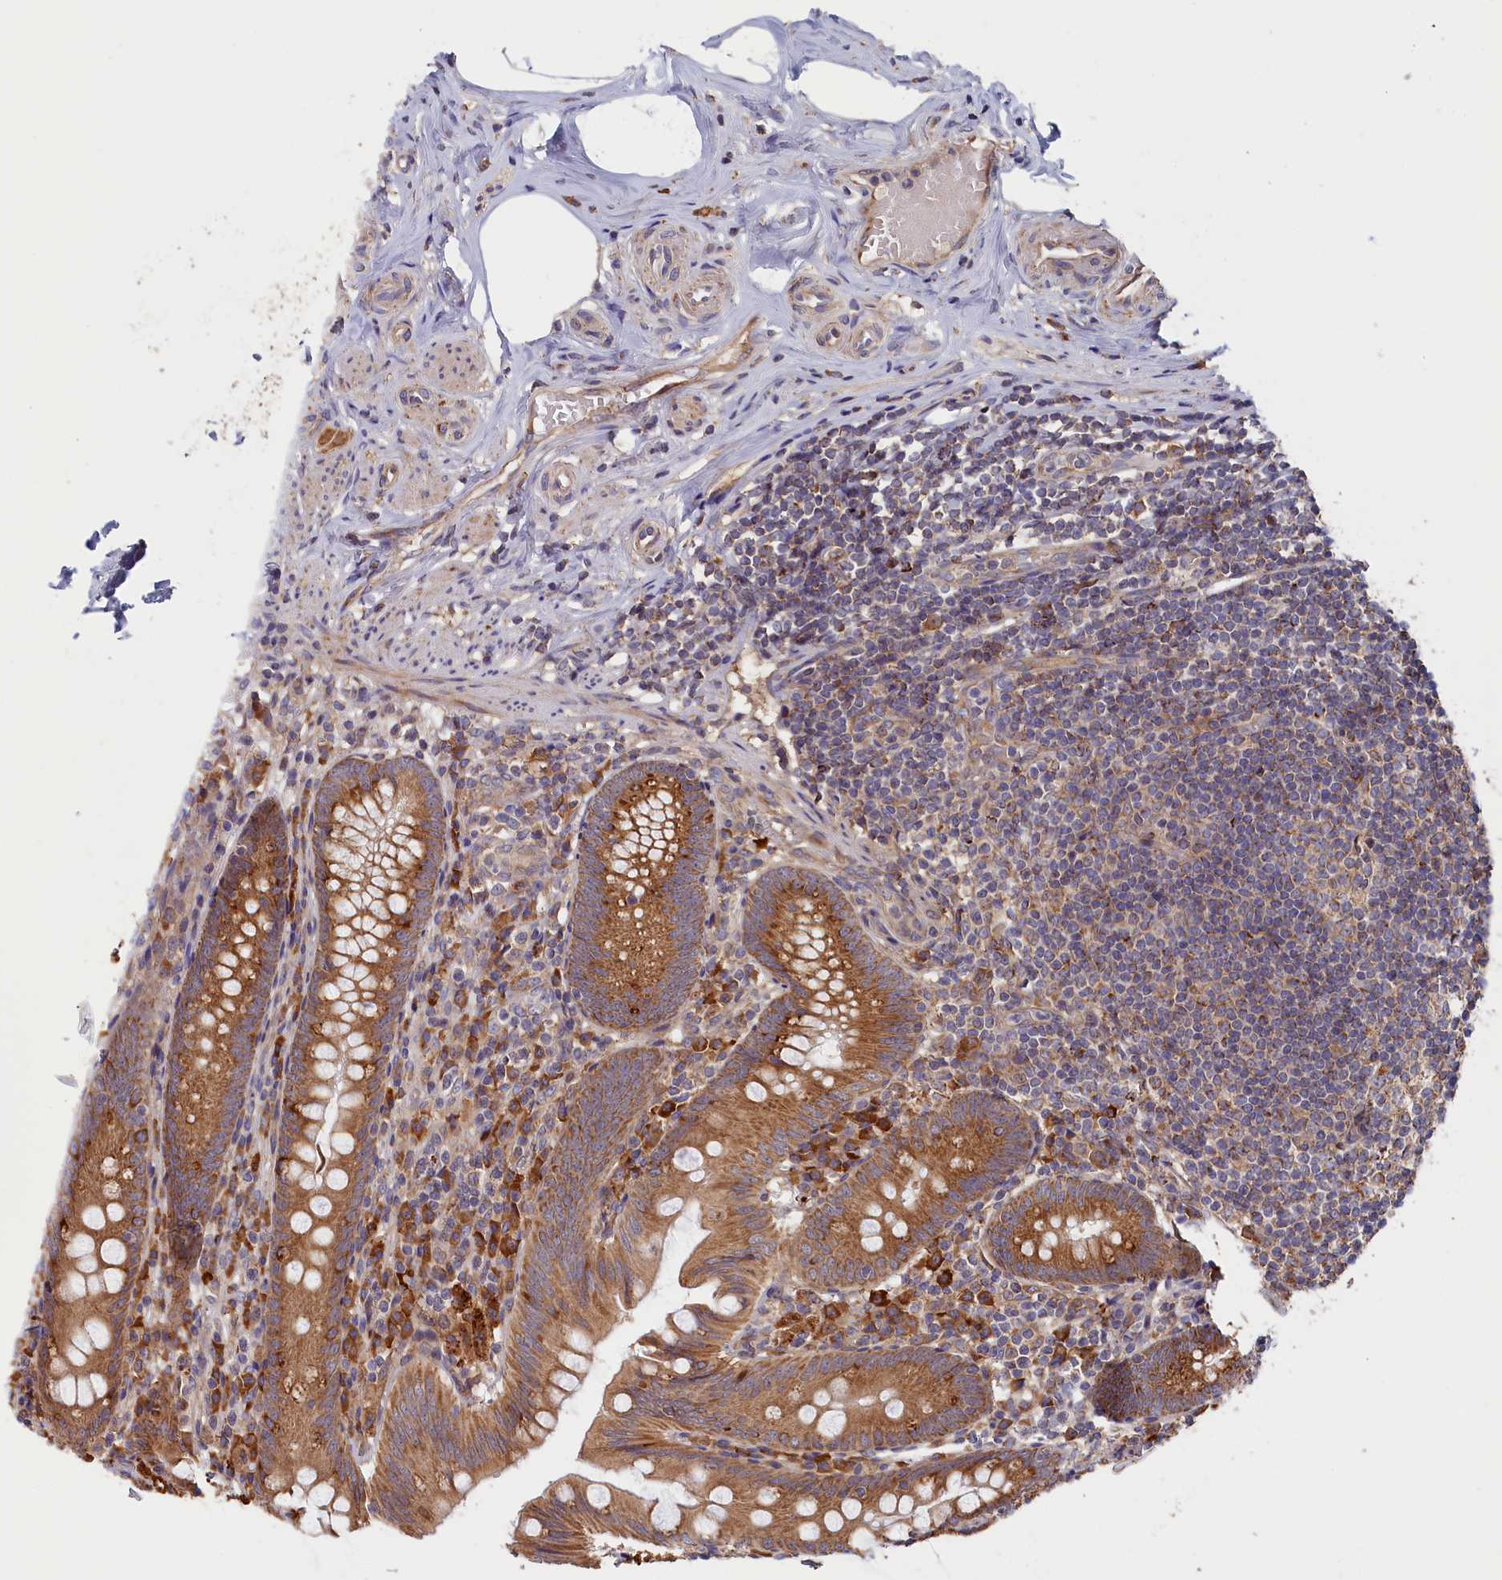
{"staining": {"intensity": "moderate", "quantity": ">75%", "location": "cytoplasmic/membranous"}, "tissue": "appendix", "cell_type": "Glandular cells", "image_type": "normal", "snomed": [{"axis": "morphology", "description": "Normal tissue, NOS"}, {"axis": "topography", "description": "Appendix"}], "caption": "The micrograph demonstrates staining of benign appendix, revealing moderate cytoplasmic/membranous protein staining (brown color) within glandular cells.", "gene": "CEP44", "patient": {"sex": "male", "age": 55}}